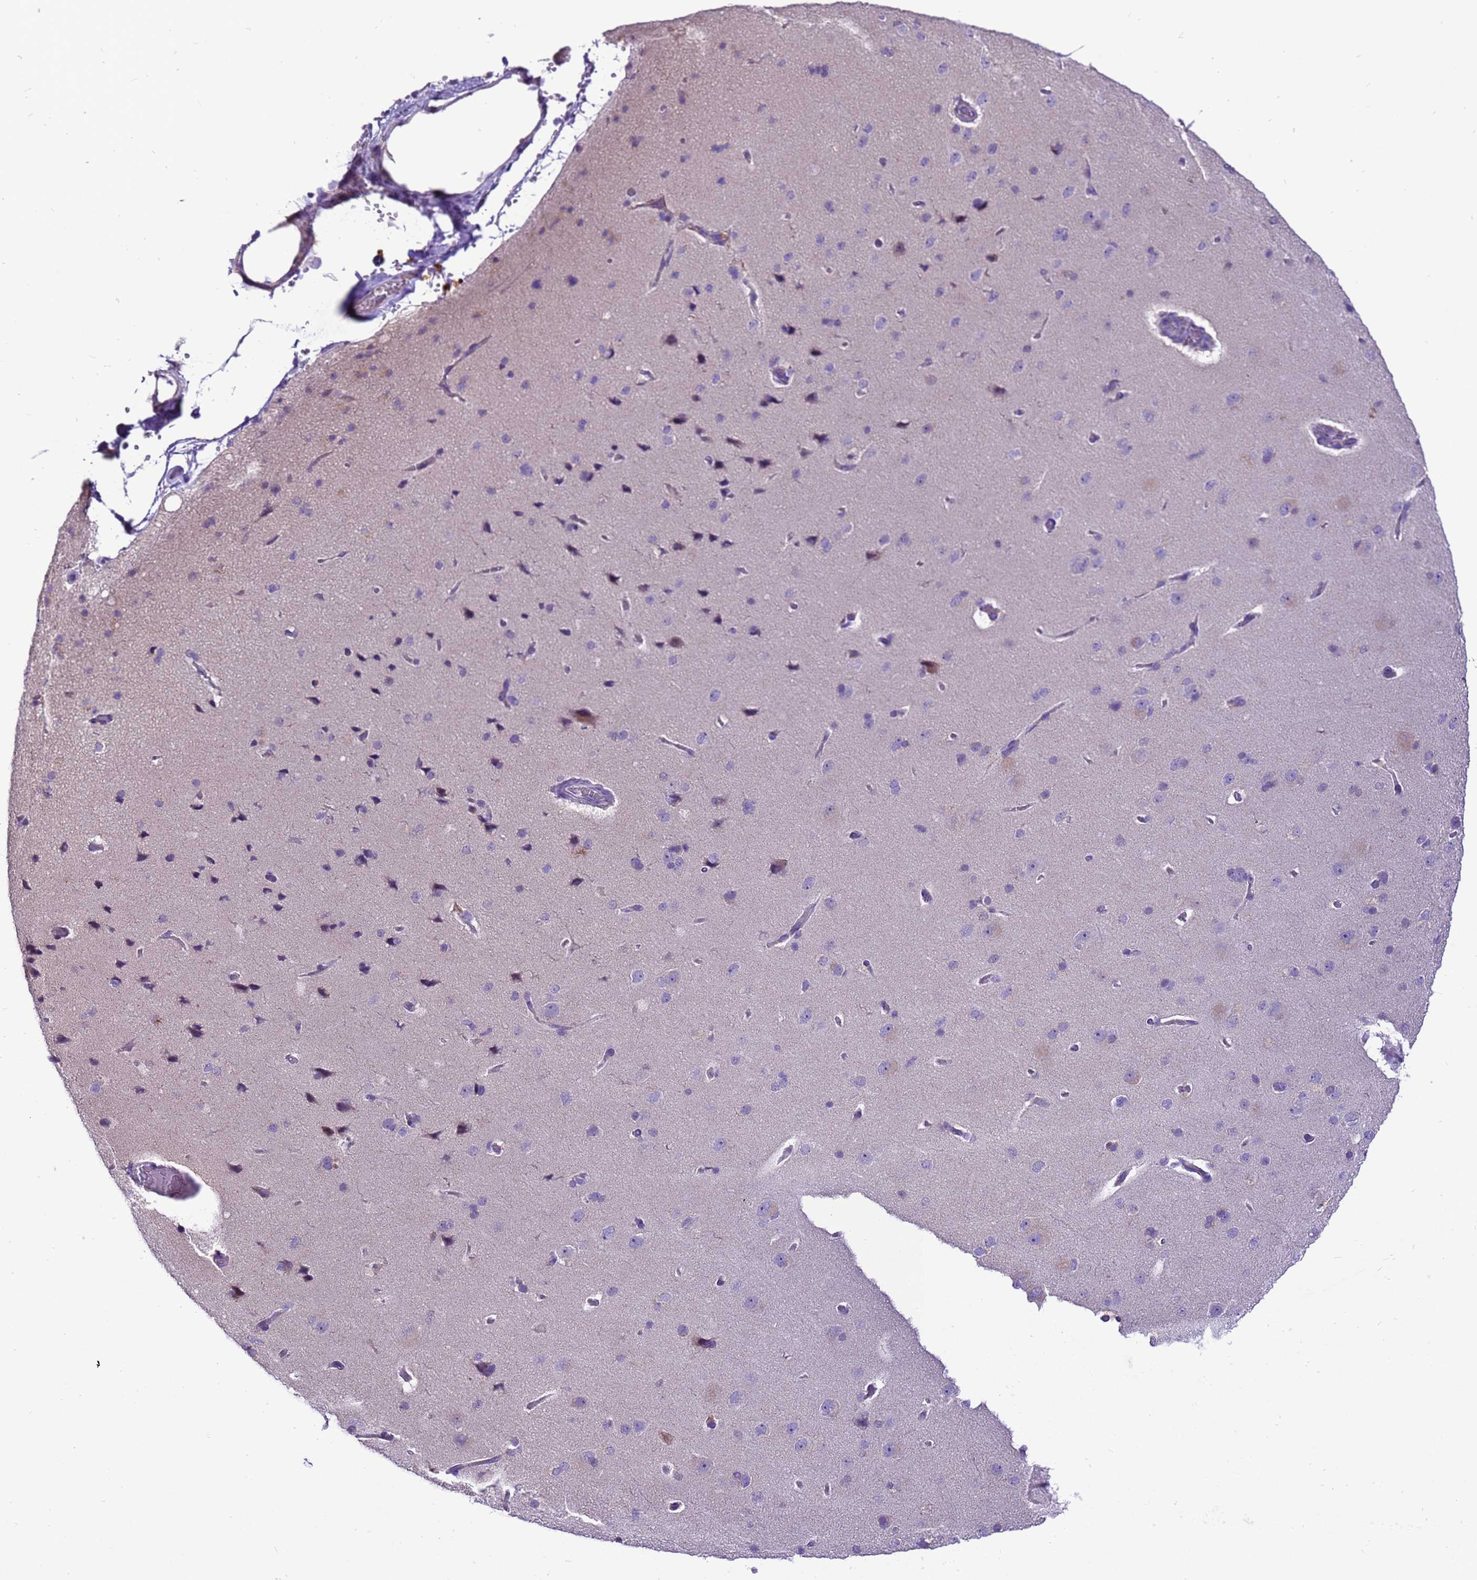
{"staining": {"intensity": "negative", "quantity": "none", "location": "none"}, "tissue": "cerebral cortex", "cell_type": "Endothelial cells", "image_type": "normal", "snomed": [{"axis": "morphology", "description": "Normal tissue, NOS"}, {"axis": "topography", "description": "Cerebral cortex"}], "caption": "Protein analysis of benign cerebral cortex demonstrates no significant staining in endothelial cells. Nuclei are stained in blue.", "gene": "PIEZO2", "patient": {"sex": "male", "age": 62}}